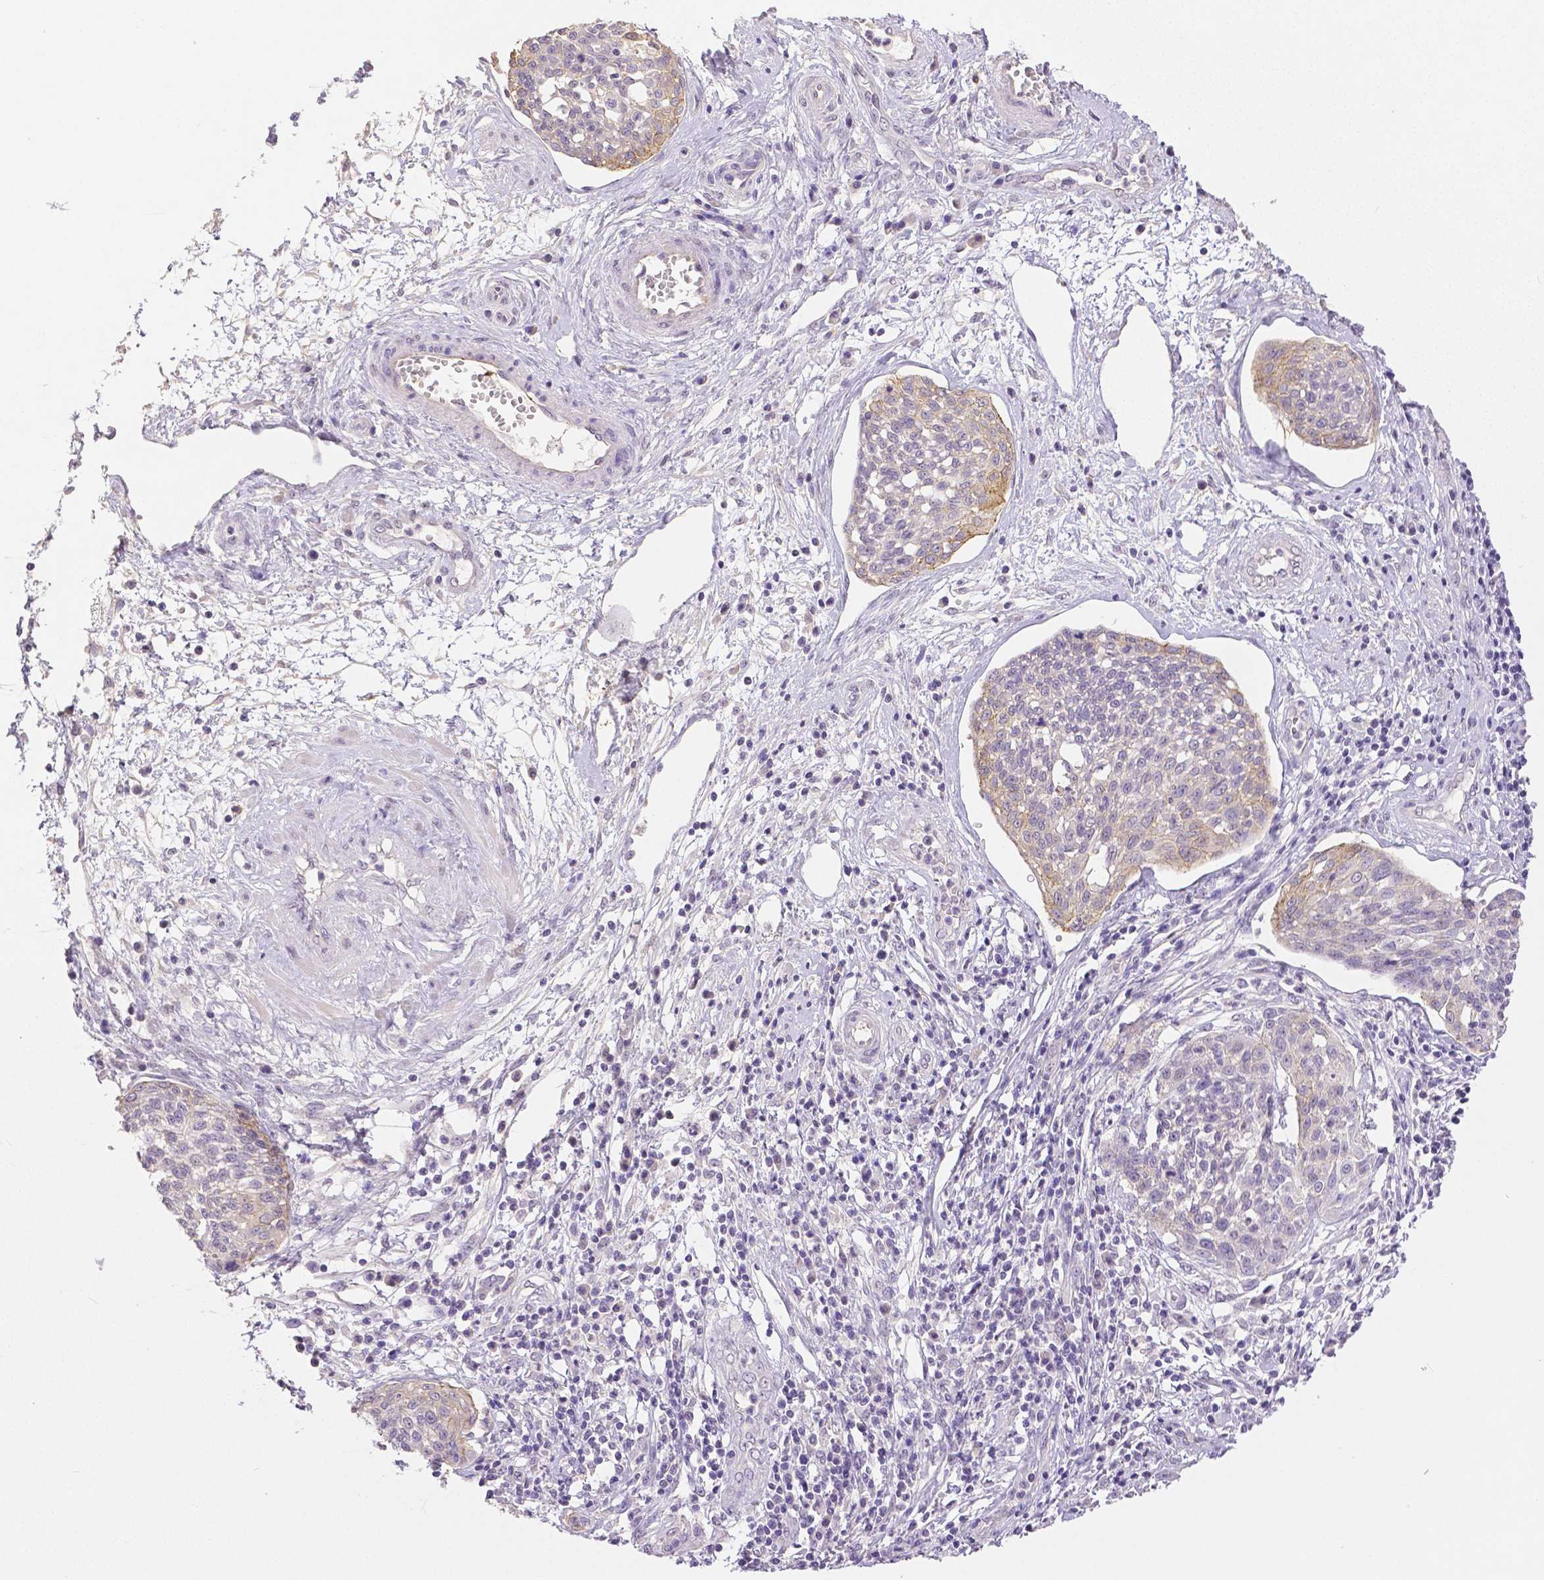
{"staining": {"intensity": "weak", "quantity": "<25%", "location": "cytoplasmic/membranous"}, "tissue": "cervical cancer", "cell_type": "Tumor cells", "image_type": "cancer", "snomed": [{"axis": "morphology", "description": "Squamous cell carcinoma, NOS"}, {"axis": "topography", "description": "Cervix"}], "caption": "Tumor cells are negative for brown protein staining in cervical cancer (squamous cell carcinoma).", "gene": "OCLN", "patient": {"sex": "female", "age": 34}}